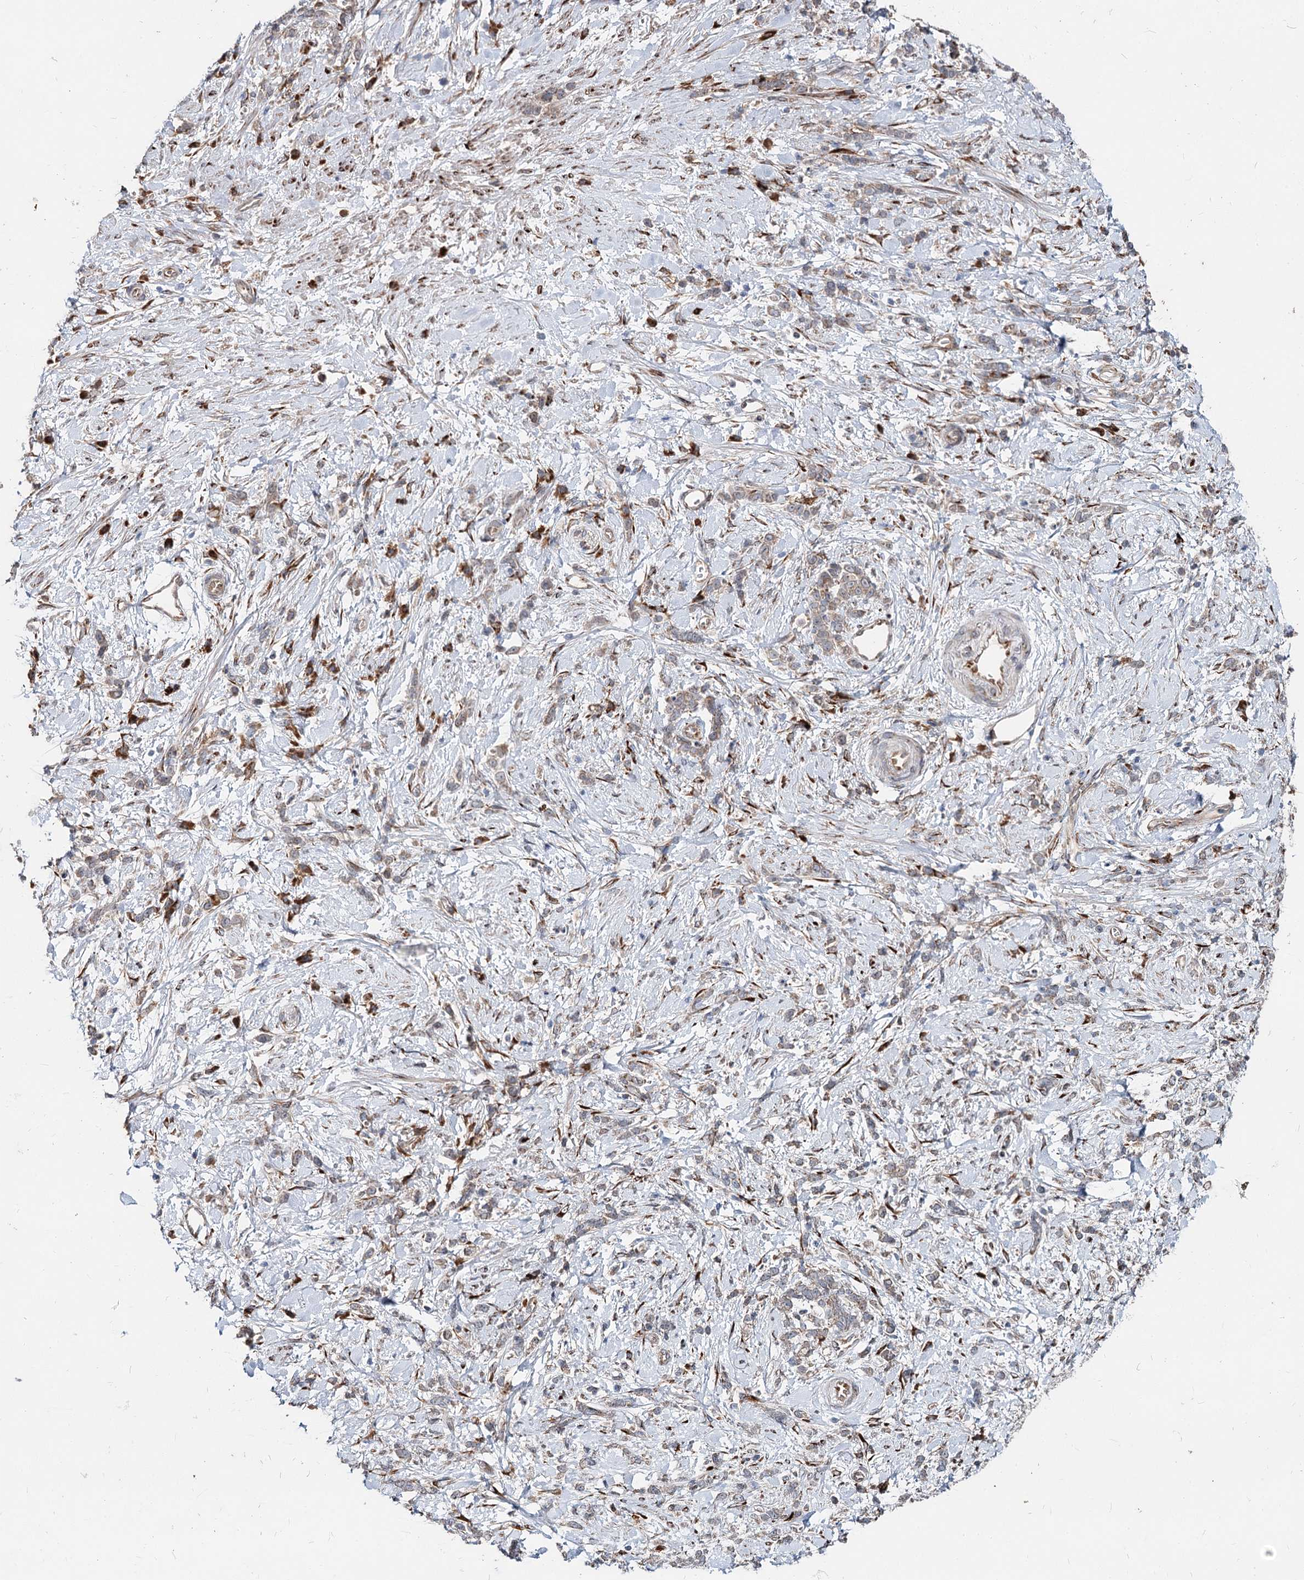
{"staining": {"intensity": "weak", "quantity": "25%-75%", "location": "cytoplasmic/membranous"}, "tissue": "stomach cancer", "cell_type": "Tumor cells", "image_type": "cancer", "snomed": [{"axis": "morphology", "description": "Adenocarcinoma, NOS"}, {"axis": "topography", "description": "Stomach"}], "caption": "The immunohistochemical stain highlights weak cytoplasmic/membranous positivity in tumor cells of stomach adenocarcinoma tissue.", "gene": "SPART", "patient": {"sex": "female", "age": 60}}